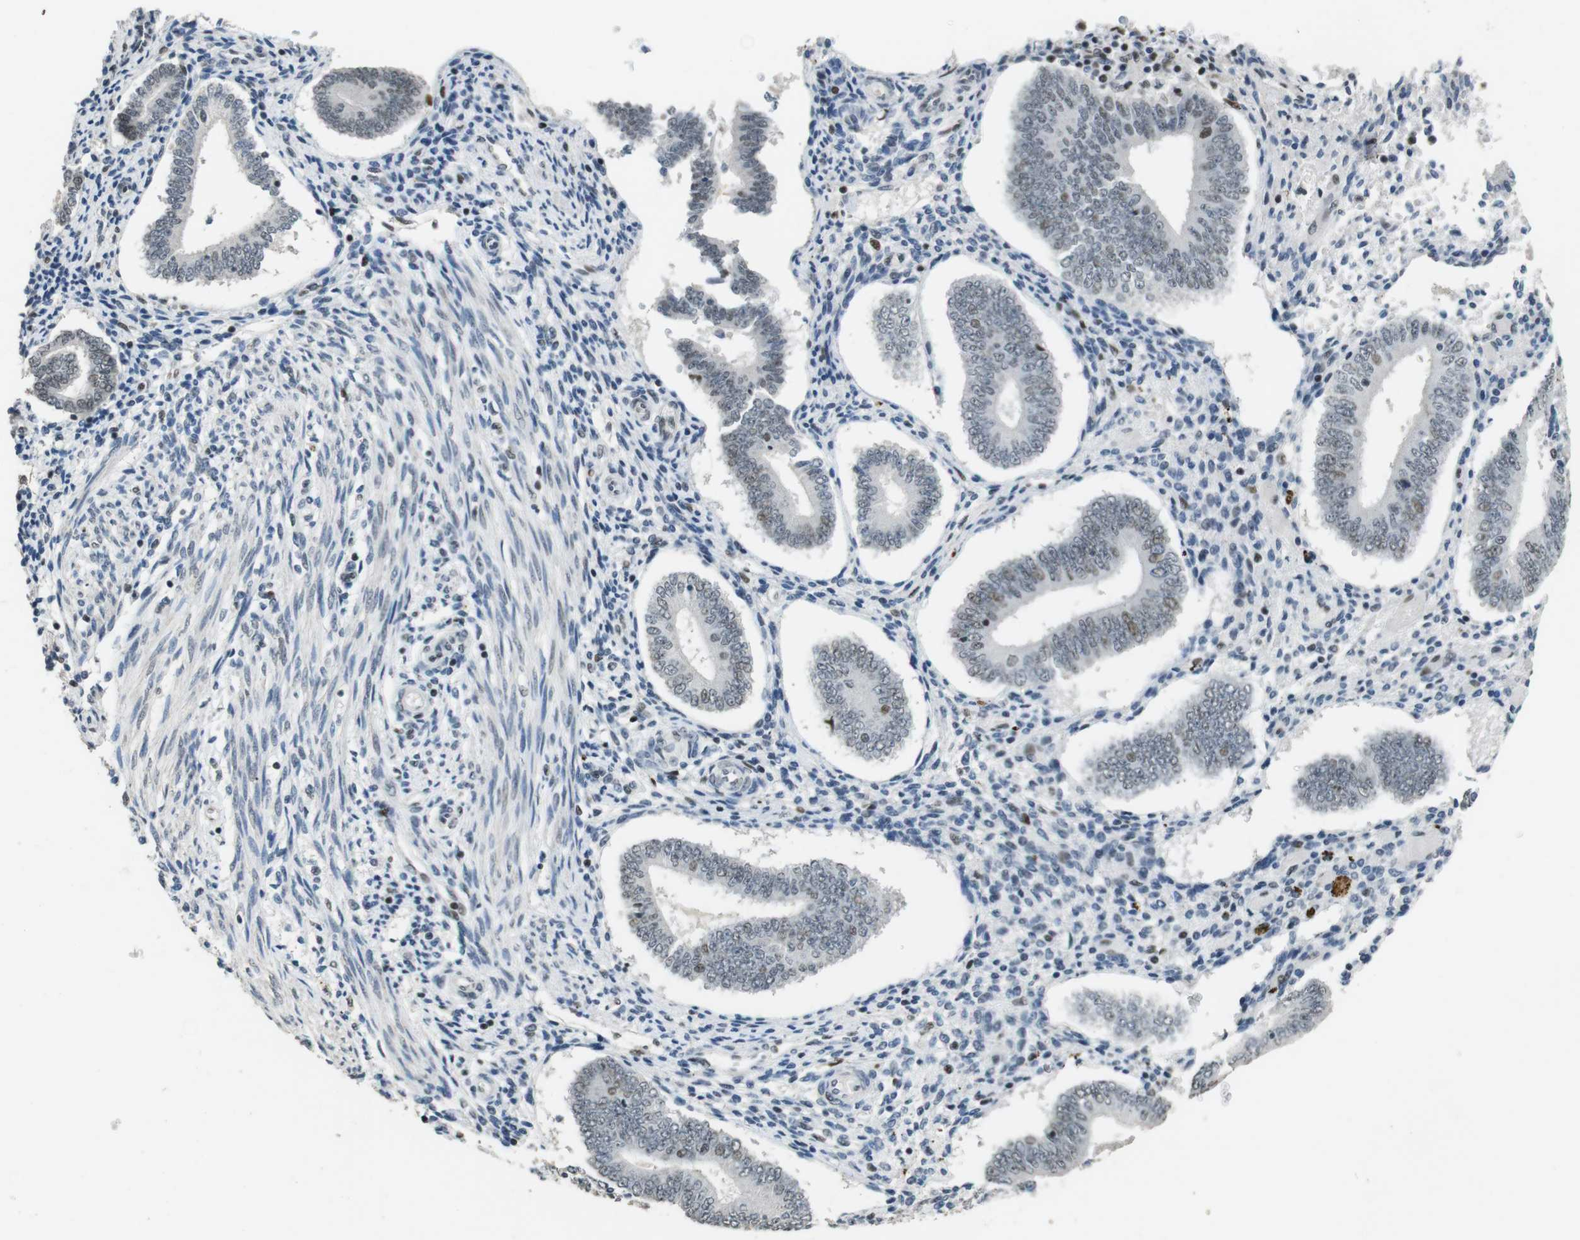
{"staining": {"intensity": "weak", "quantity": "<25%", "location": "nuclear"}, "tissue": "endometrium", "cell_type": "Cells in endometrial stroma", "image_type": "normal", "snomed": [{"axis": "morphology", "description": "Normal tissue, NOS"}, {"axis": "topography", "description": "Endometrium"}], "caption": "The histopathology image exhibits no significant staining in cells in endometrial stroma of endometrium. The staining is performed using DAB brown chromogen with nuclei counter-stained in using hematoxylin.", "gene": "CSNK2B", "patient": {"sex": "female", "age": 42}}